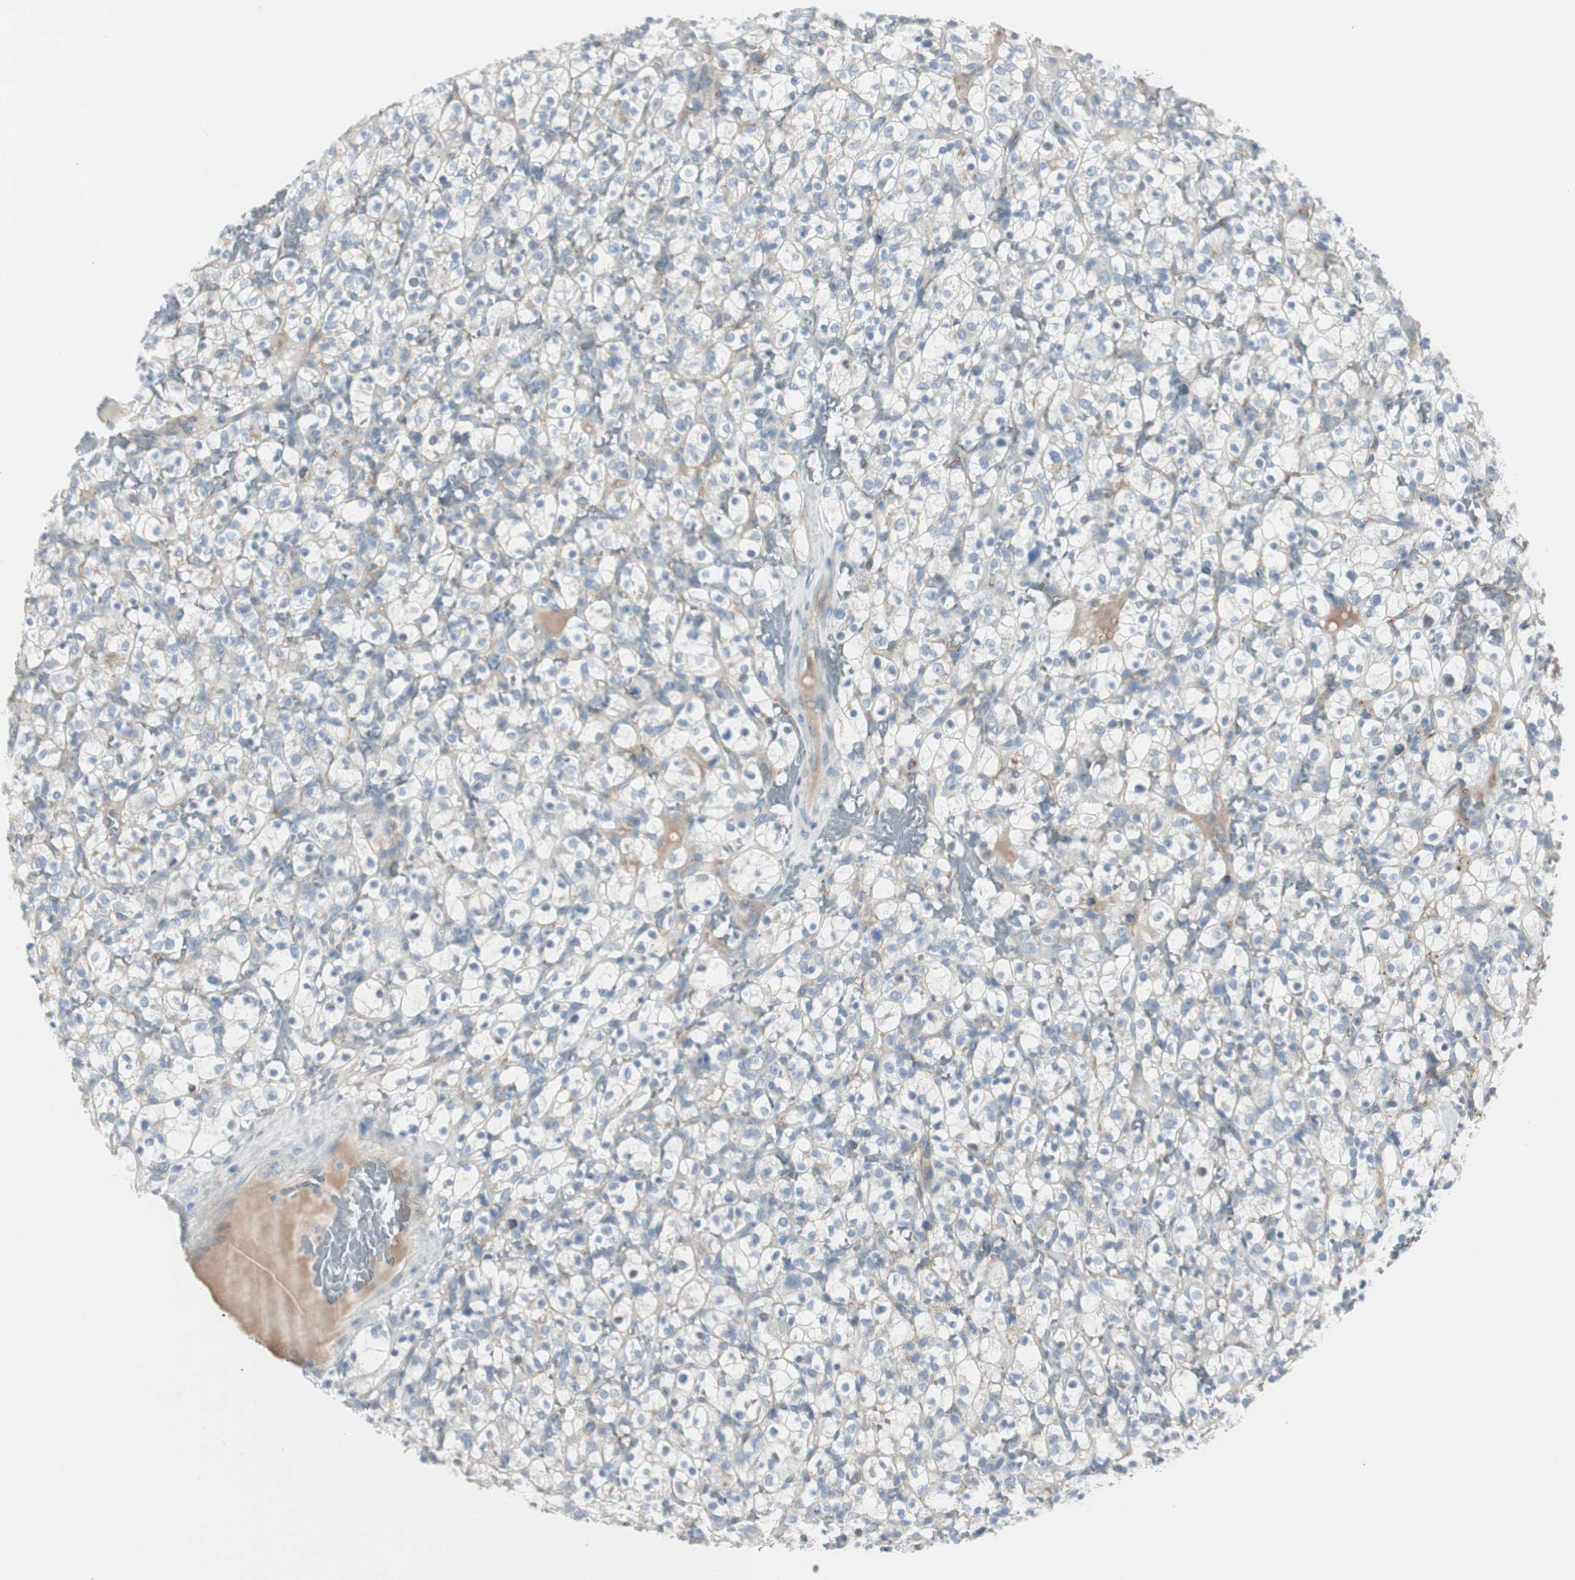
{"staining": {"intensity": "negative", "quantity": "none", "location": "none"}, "tissue": "renal cancer", "cell_type": "Tumor cells", "image_type": "cancer", "snomed": [{"axis": "morphology", "description": "Normal tissue, NOS"}, {"axis": "morphology", "description": "Adenocarcinoma, NOS"}, {"axis": "topography", "description": "Kidney"}], "caption": "A micrograph of human renal cancer is negative for staining in tumor cells. The staining was performed using DAB (3,3'-diaminobenzidine) to visualize the protein expression in brown, while the nuclei were stained in blue with hematoxylin (Magnification: 20x).", "gene": "CACNA2D1", "patient": {"sex": "female", "age": 72}}